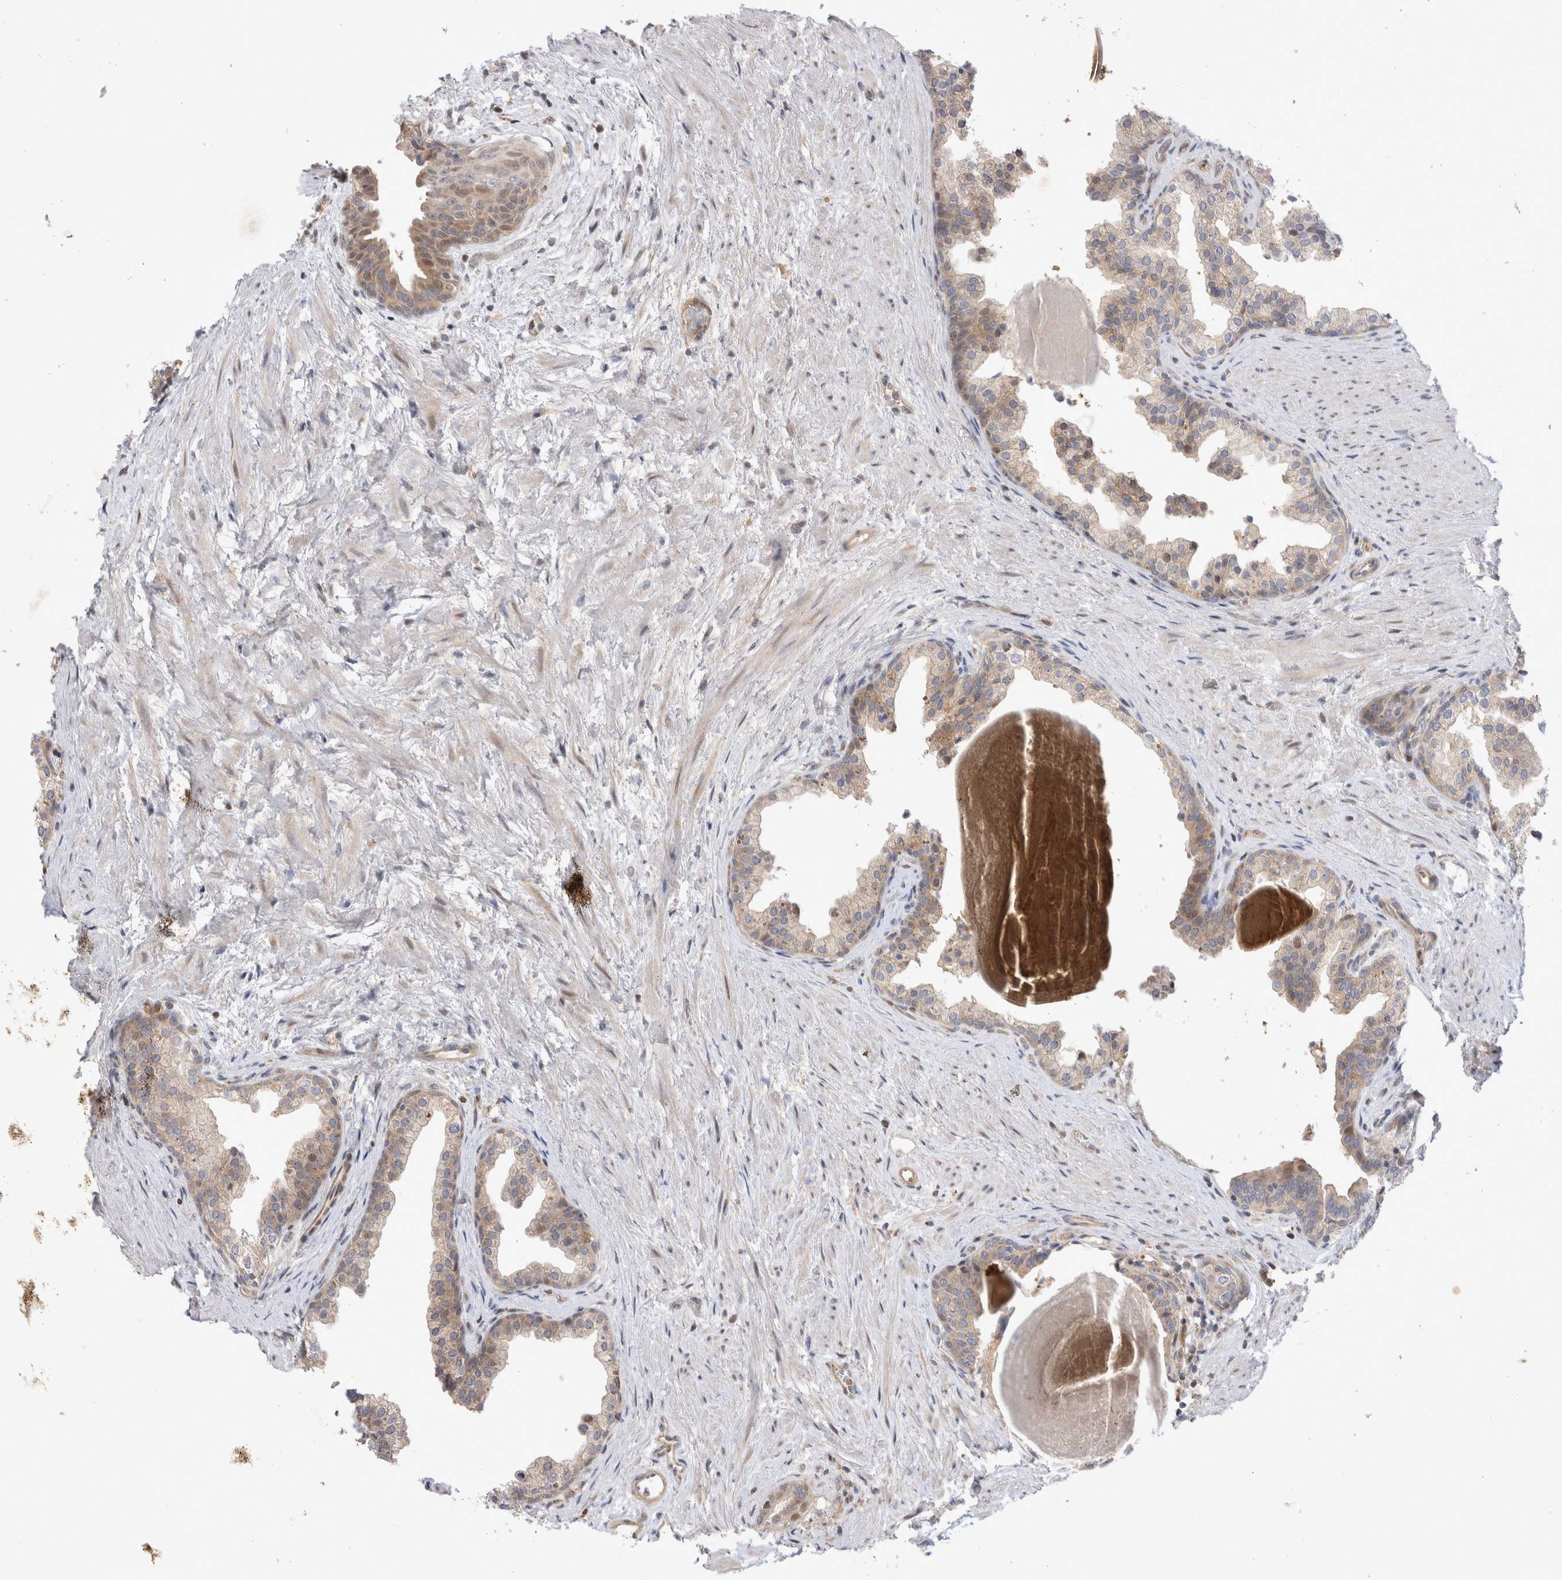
{"staining": {"intensity": "weak", "quantity": ">75%", "location": "cytoplasmic/membranous"}, "tissue": "prostate", "cell_type": "Glandular cells", "image_type": "normal", "snomed": [{"axis": "morphology", "description": "Normal tissue, NOS"}, {"axis": "topography", "description": "Prostate"}], "caption": "IHC (DAB (3,3'-diaminobenzidine)) staining of benign human prostate demonstrates weak cytoplasmic/membranous protein staining in approximately >75% of glandular cells. (Stains: DAB (3,3'-diaminobenzidine) in brown, nuclei in blue, Microscopy: brightfield microscopy at high magnification).", "gene": "HTT", "patient": {"sex": "male", "age": 48}}